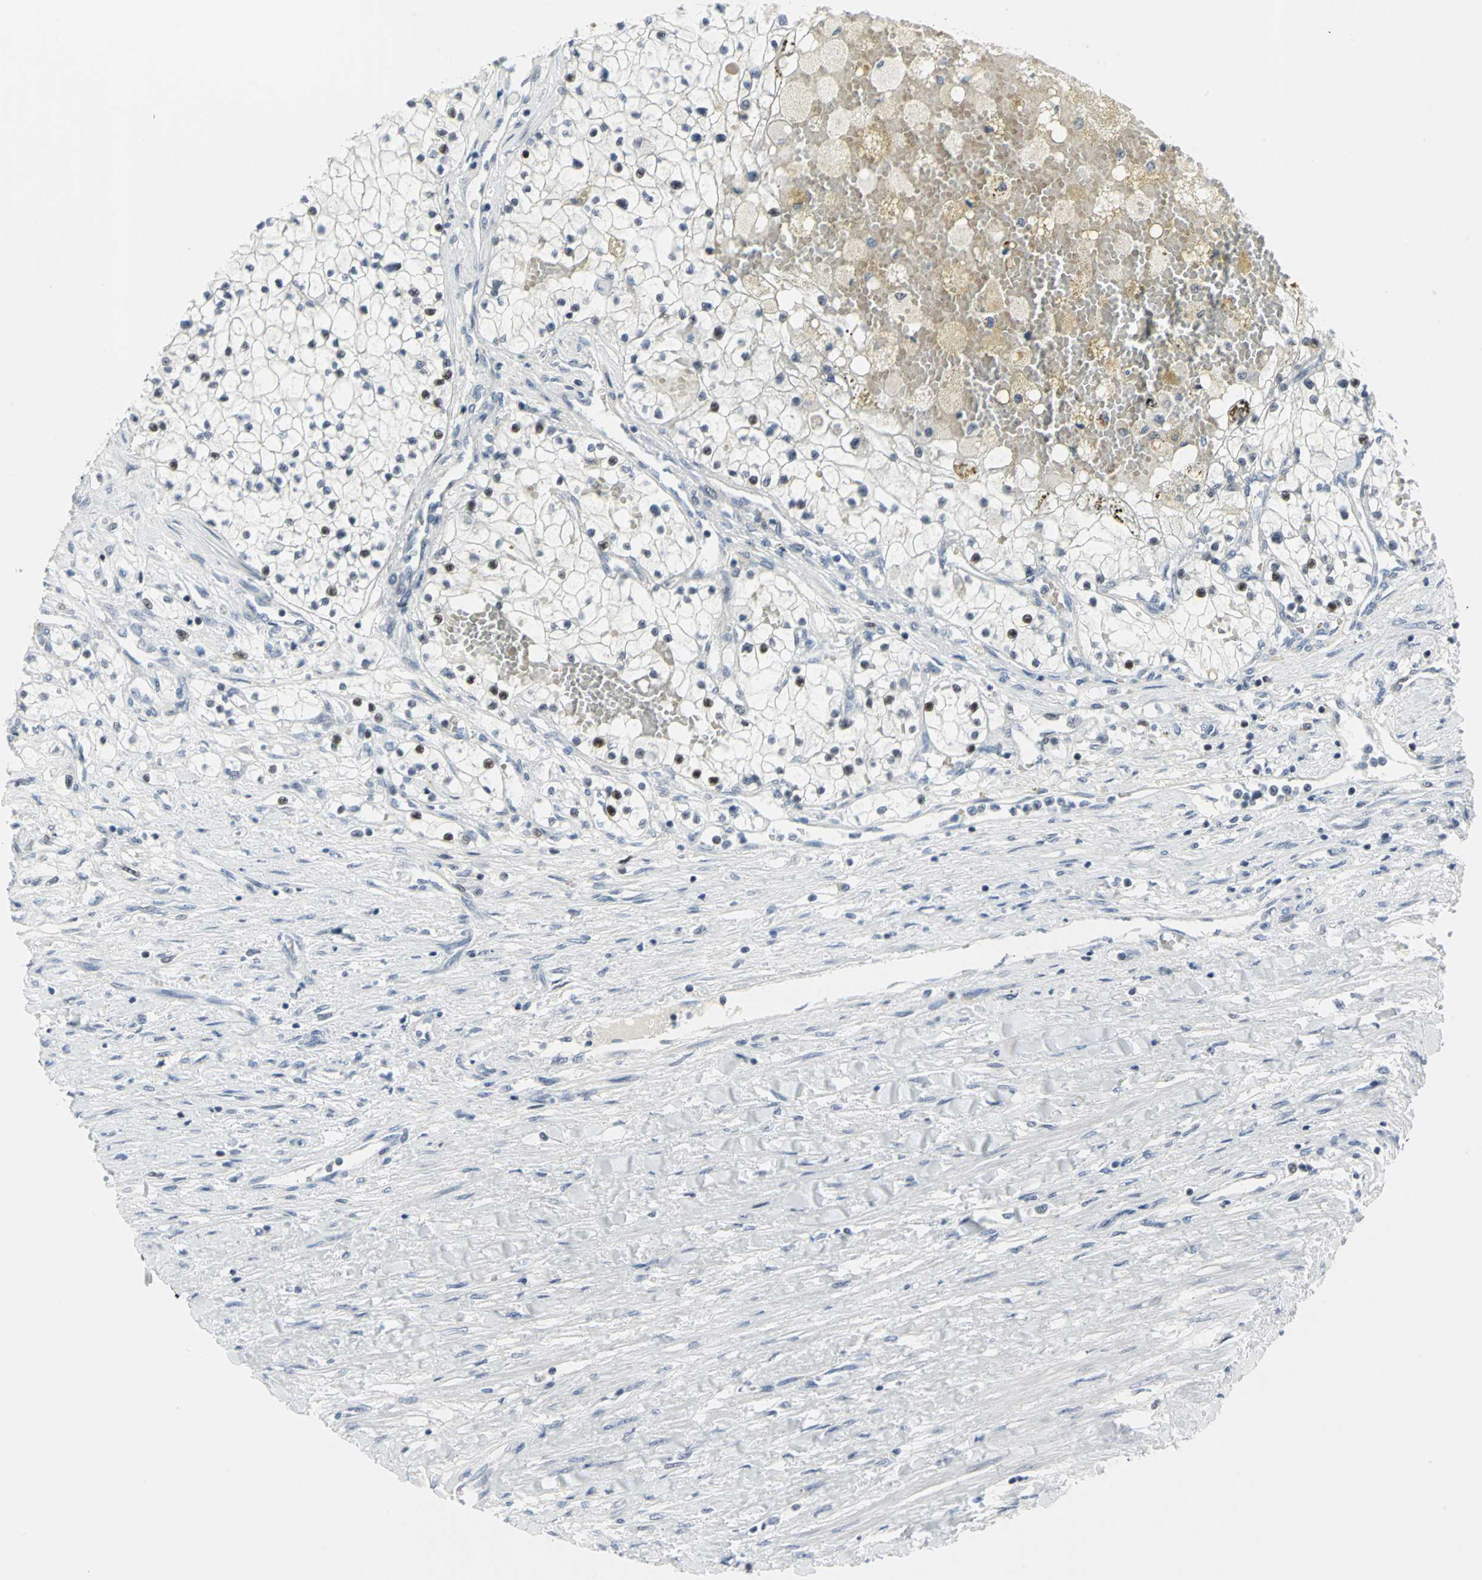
{"staining": {"intensity": "strong", "quantity": "<25%", "location": "nuclear"}, "tissue": "renal cancer", "cell_type": "Tumor cells", "image_type": "cancer", "snomed": [{"axis": "morphology", "description": "Adenocarcinoma, NOS"}, {"axis": "topography", "description": "Kidney"}], "caption": "Tumor cells demonstrate strong nuclear staining in approximately <25% of cells in renal cancer (adenocarcinoma).", "gene": "RPA1", "patient": {"sex": "male", "age": 68}}